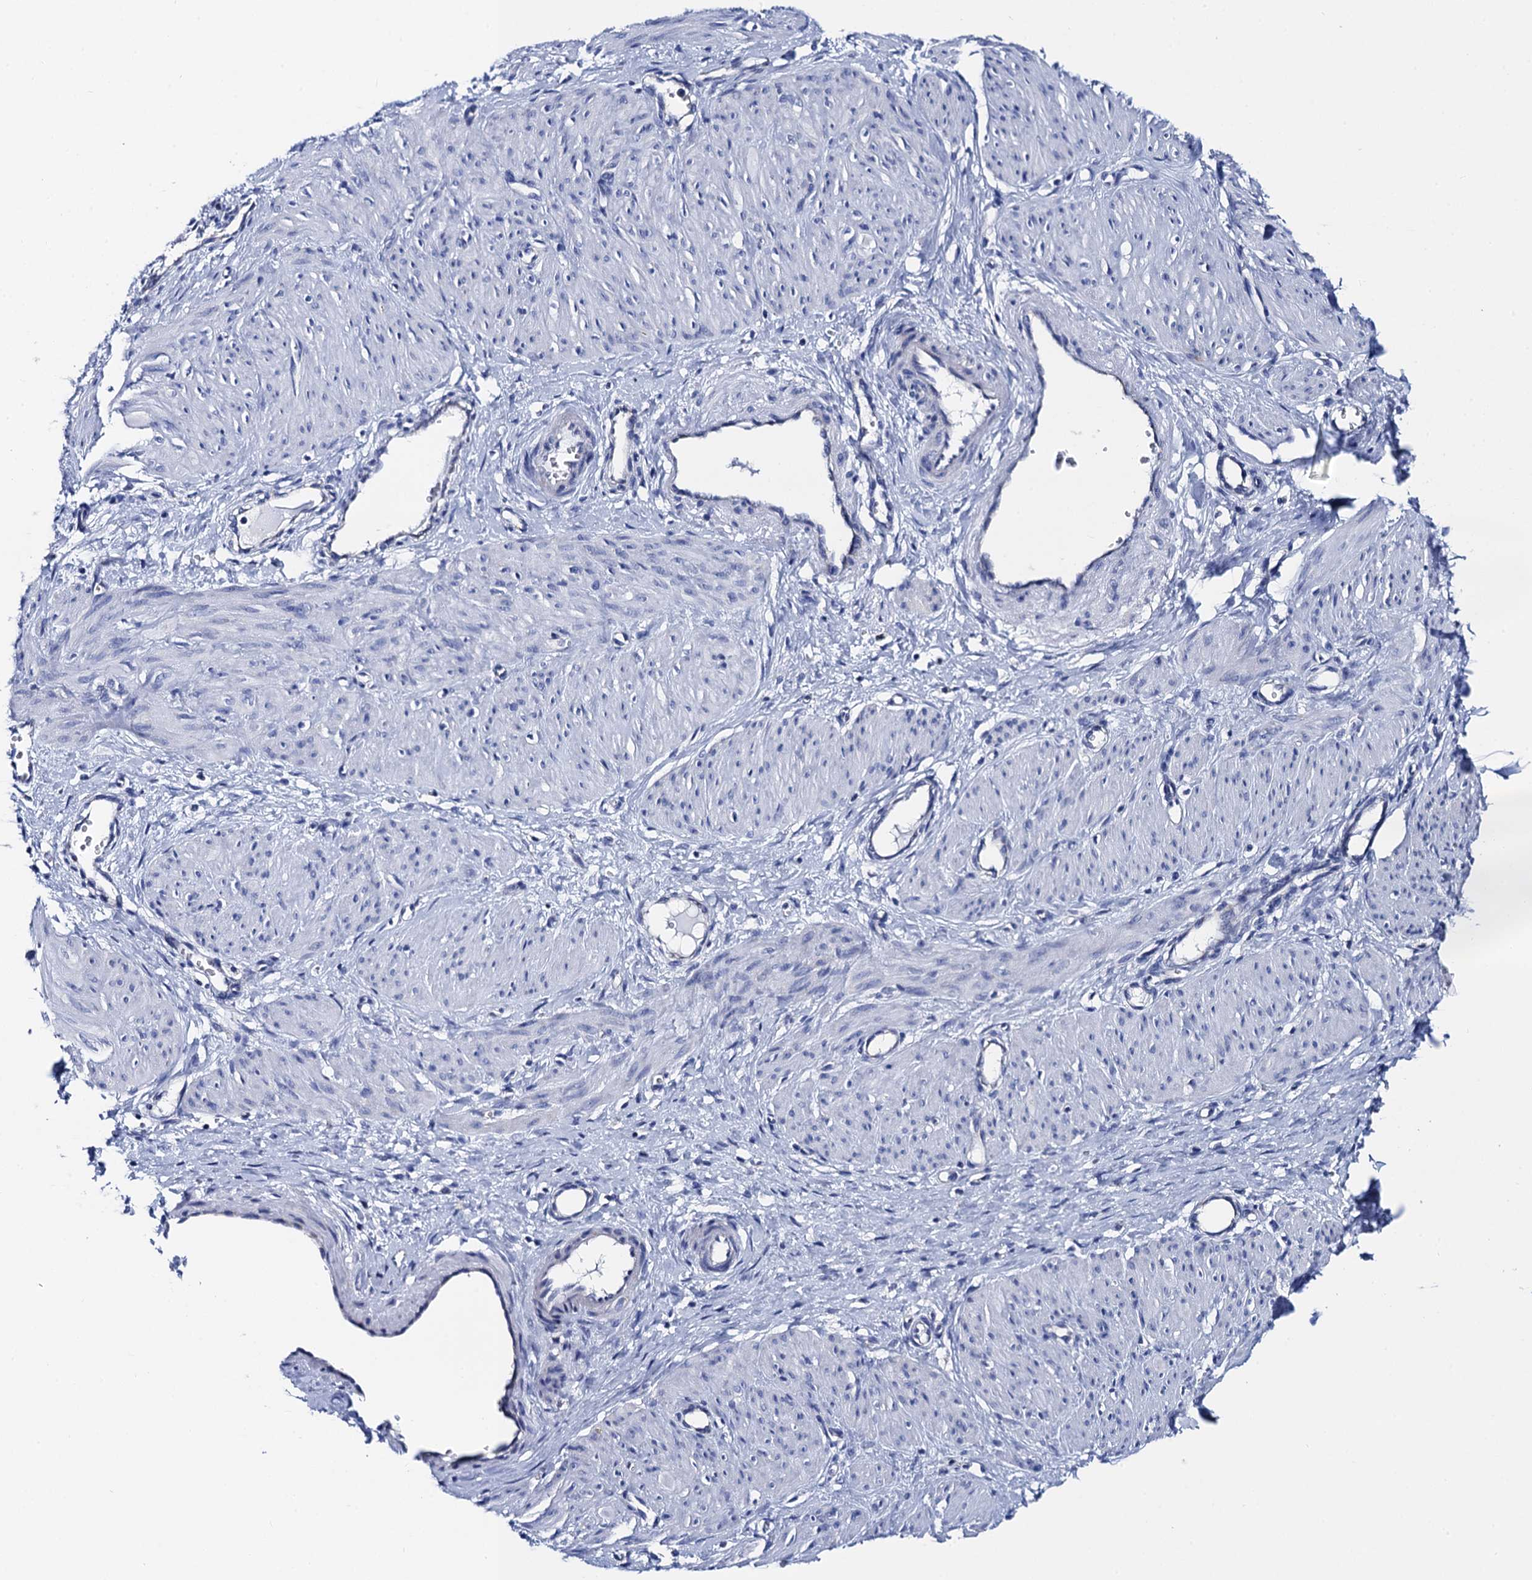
{"staining": {"intensity": "negative", "quantity": "none", "location": "none"}, "tissue": "smooth muscle", "cell_type": "Smooth muscle cells", "image_type": "normal", "snomed": [{"axis": "morphology", "description": "Normal tissue, NOS"}, {"axis": "topography", "description": "Endometrium"}], "caption": "Immunohistochemical staining of normal human smooth muscle displays no significant positivity in smooth muscle cells.", "gene": "ACADSB", "patient": {"sex": "female", "age": 33}}